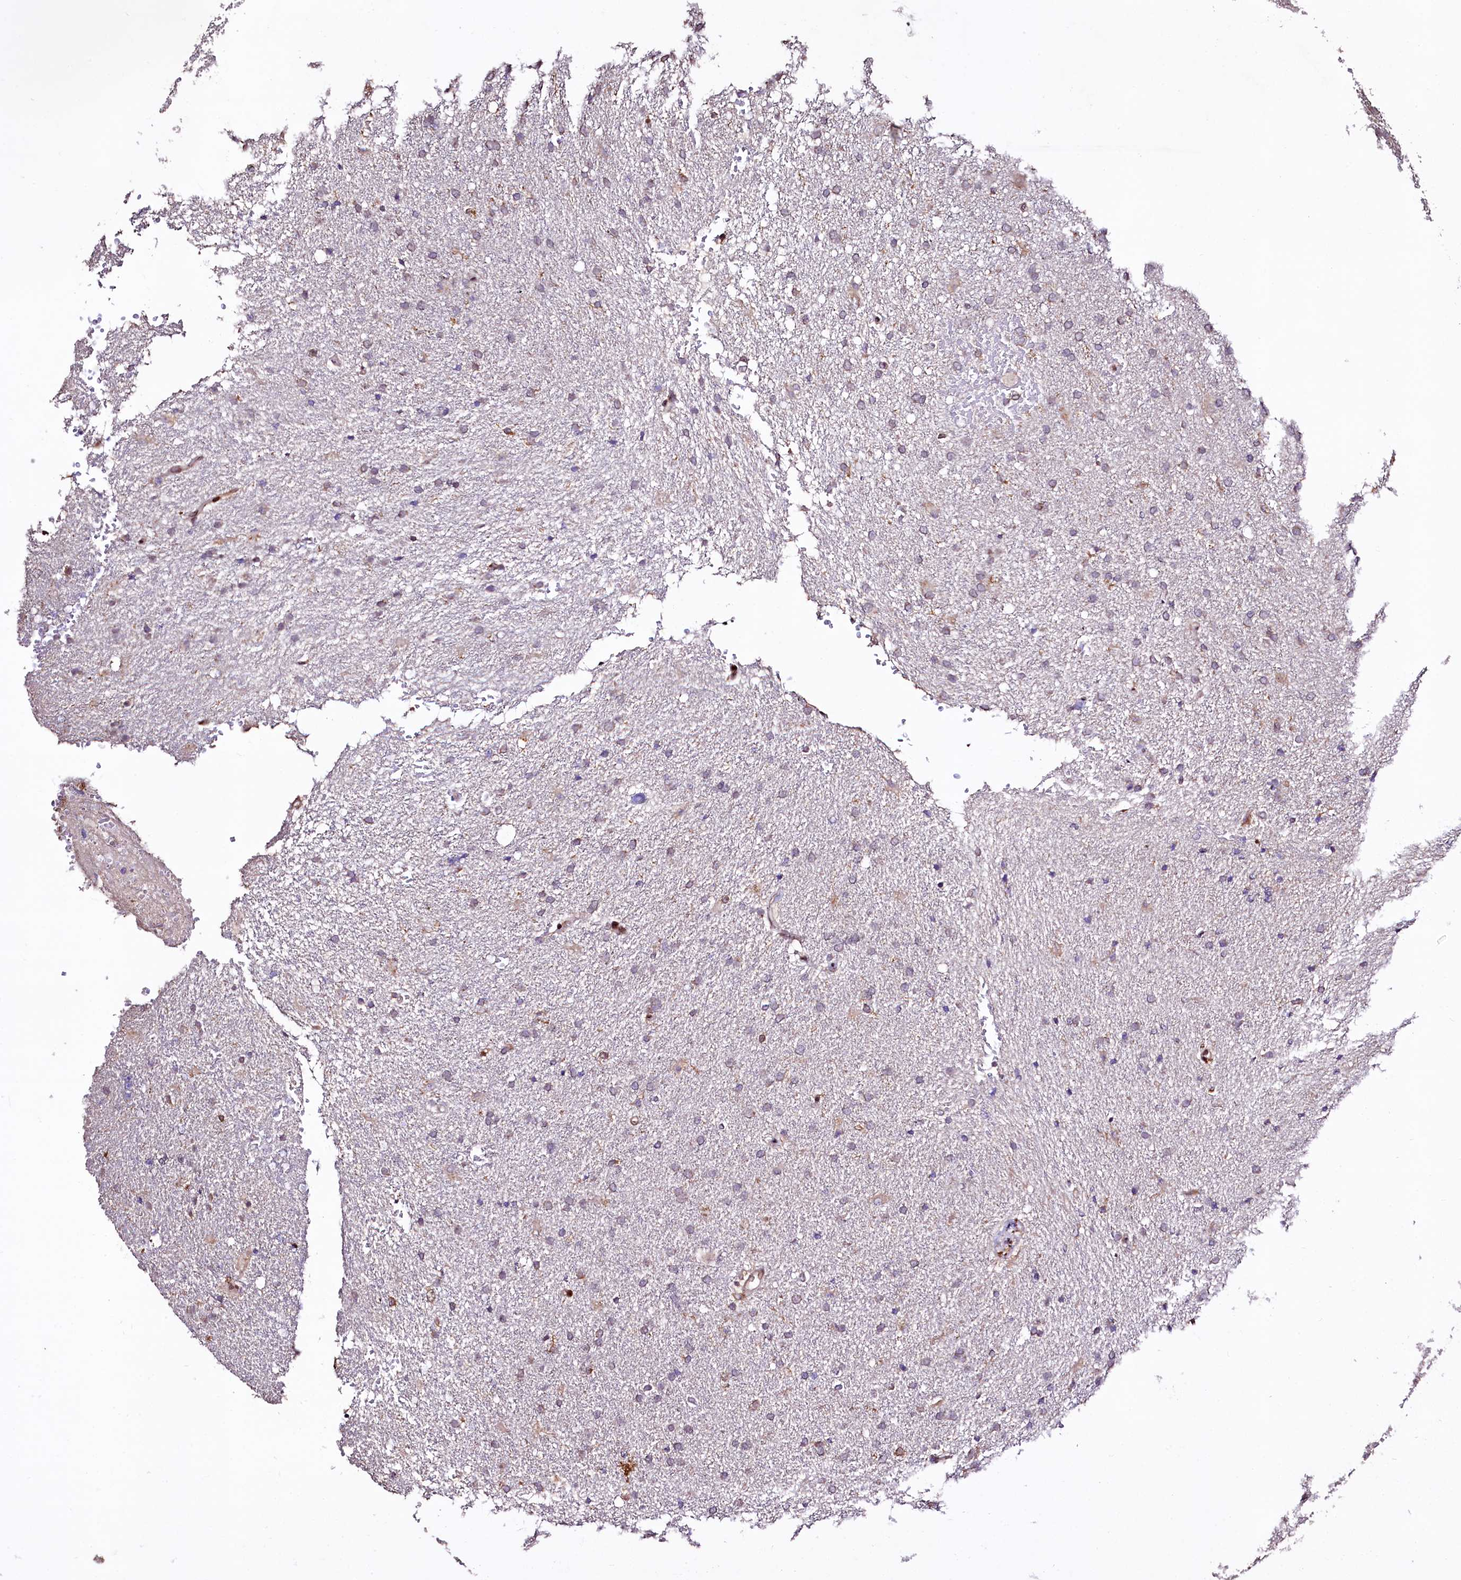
{"staining": {"intensity": "weak", "quantity": "<25%", "location": "cytoplasmic/membranous"}, "tissue": "glioma", "cell_type": "Tumor cells", "image_type": "cancer", "snomed": [{"axis": "morphology", "description": "Glioma, malignant, High grade"}, {"axis": "topography", "description": "Brain"}], "caption": "This is an immunohistochemistry (IHC) micrograph of human malignant glioma (high-grade). There is no expression in tumor cells.", "gene": "C5orf15", "patient": {"sex": "male", "age": 72}}